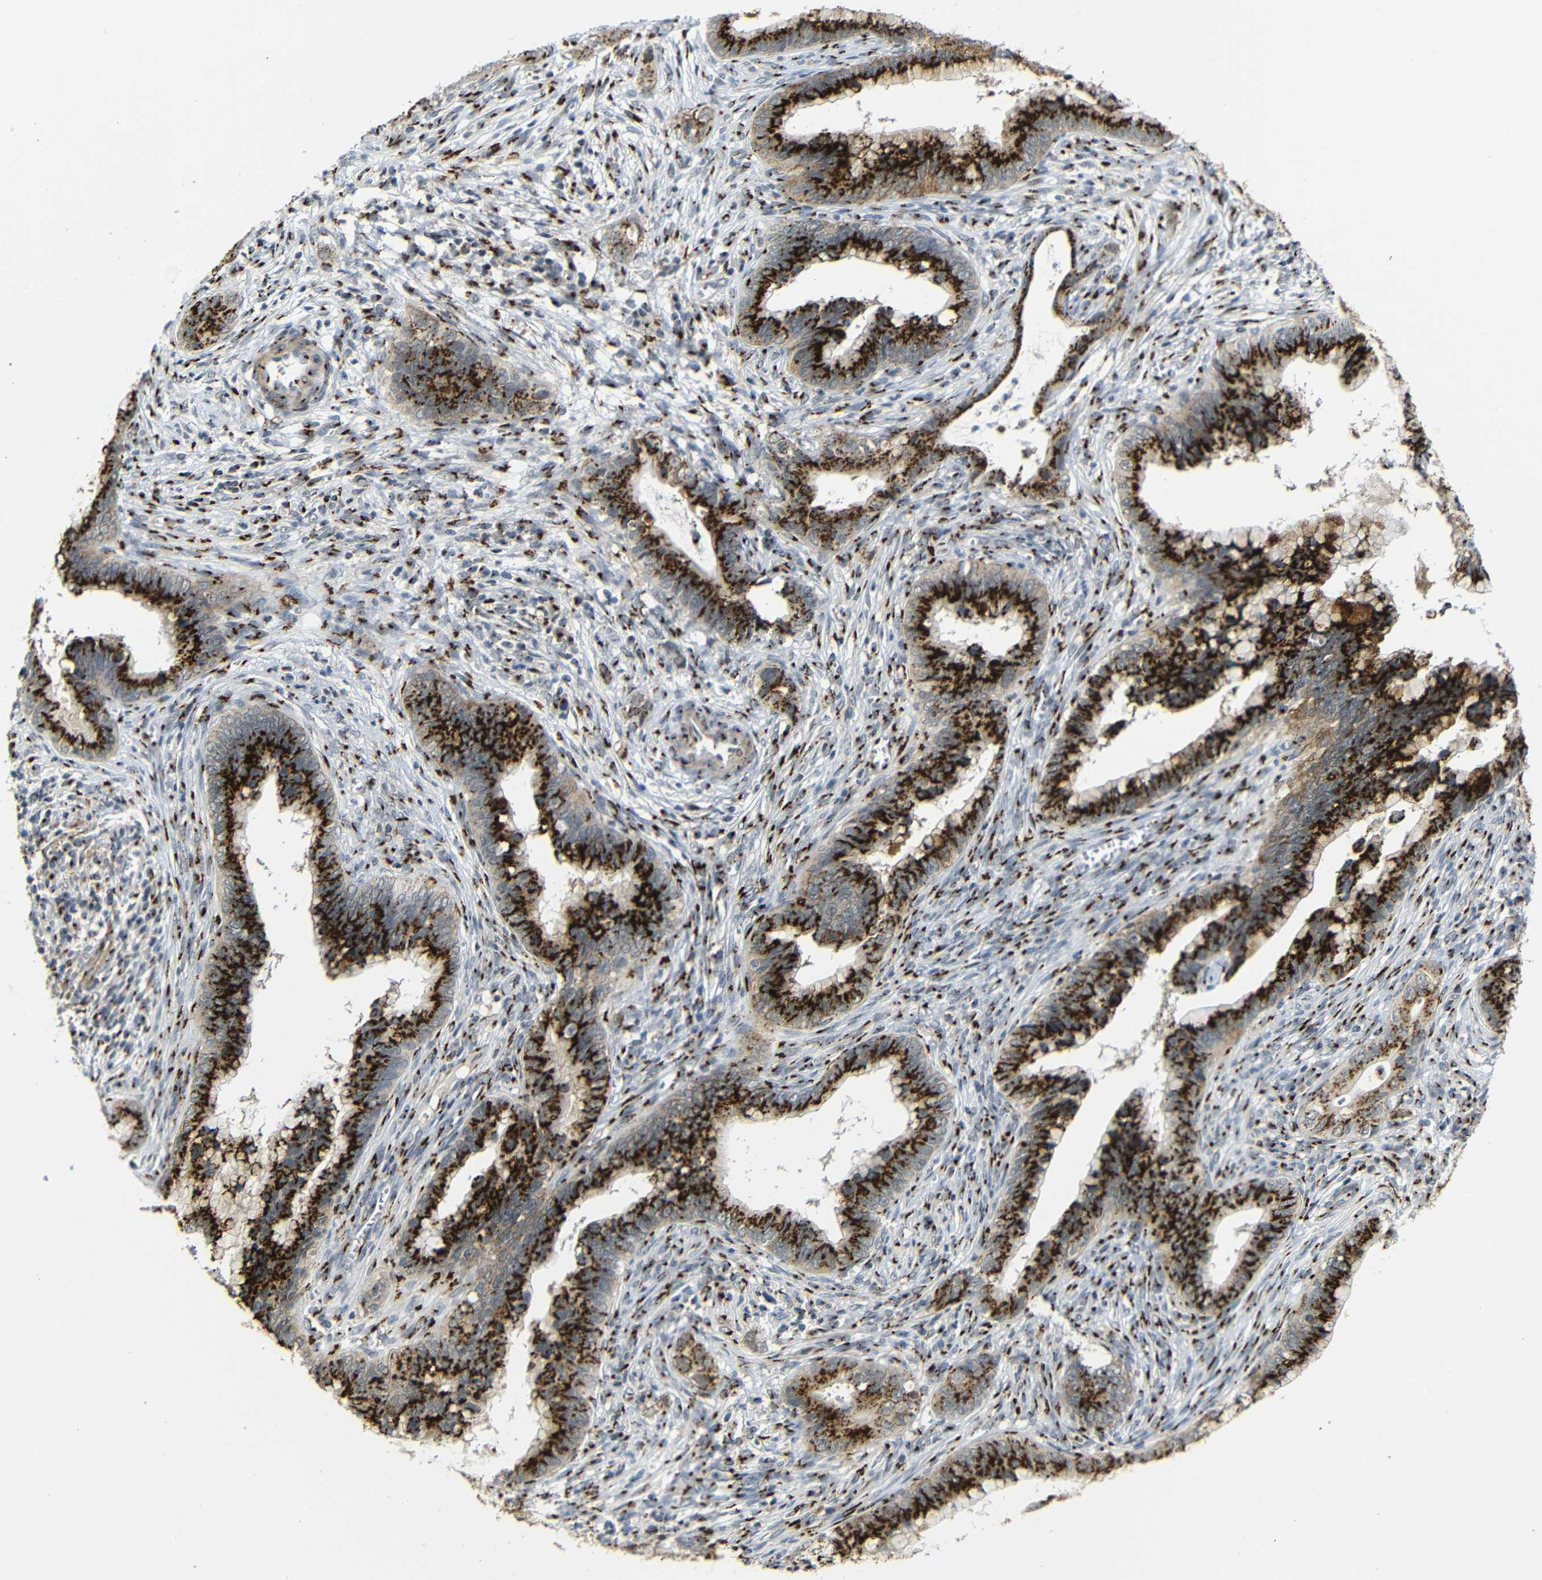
{"staining": {"intensity": "strong", "quantity": ">75%", "location": "cytoplasmic/membranous"}, "tissue": "cervical cancer", "cell_type": "Tumor cells", "image_type": "cancer", "snomed": [{"axis": "morphology", "description": "Adenocarcinoma, NOS"}, {"axis": "topography", "description": "Cervix"}], "caption": "Tumor cells display strong cytoplasmic/membranous expression in approximately >75% of cells in cervical adenocarcinoma.", "gene": "TGOLN2", "patient": {"sex": "female", "age": 44}}